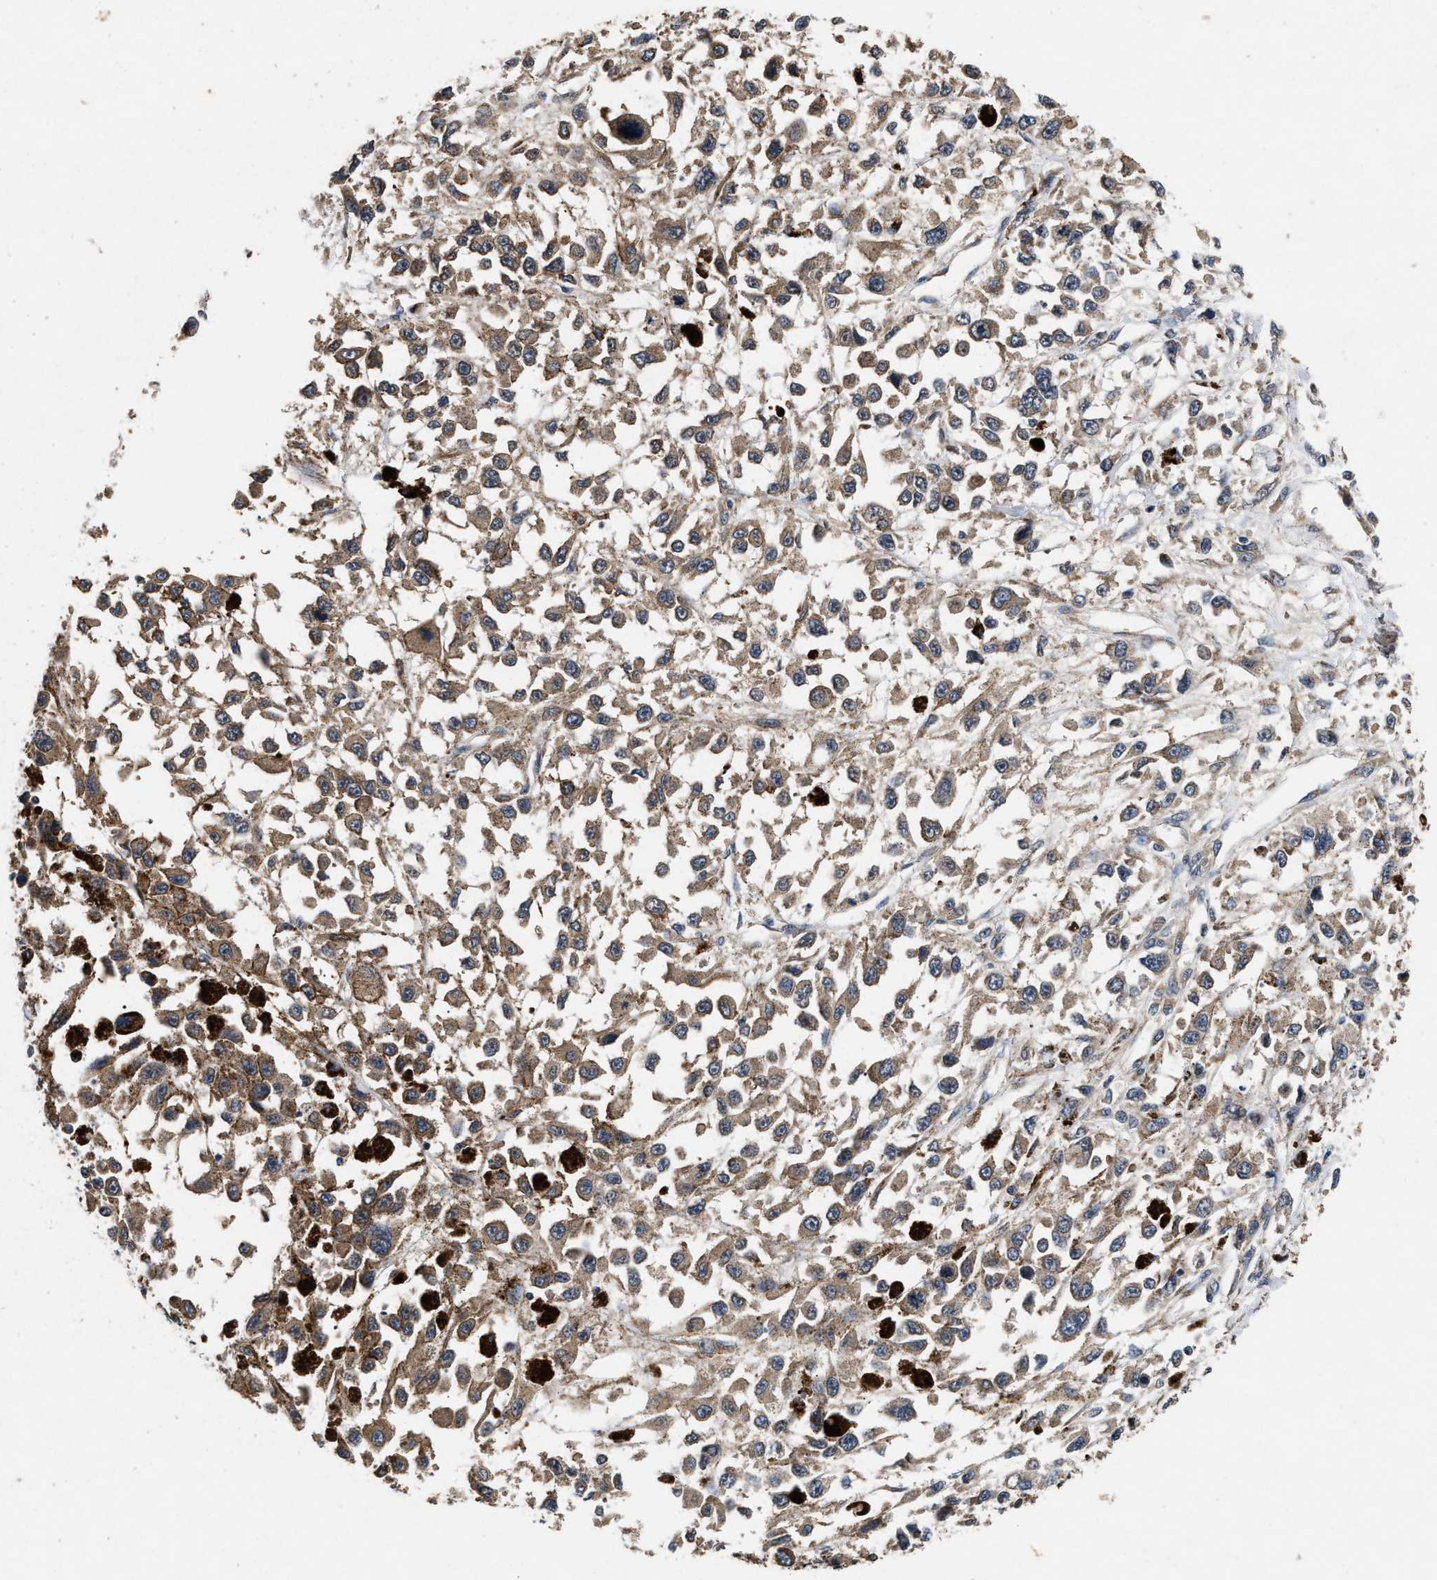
{"staining": {"intensity": "weak", "quantity": ">75%", "location": "cytoplasmic/membranous"}, "tissue": "melanoma", "cell_type": "Tumor cells", "image_type": "cancer", "snomed": [{"axis": "morphology", "description": "Malignant melanoma, Metastatic site"}, {"axis": "topography", "description": "Lymph node"}], "caption": "Immunohistochemistry micrograph of neoplastic tissue: melanoma stained using immunohistochemistry displays low levels of weak protein expression localized specifically in the cytoplasmic/membranous of tumor cells, appearing as a cytoplasmic/membranous brown color.", "gene": "PDAP1", "patient": {"sex": "male", "age": 59}}